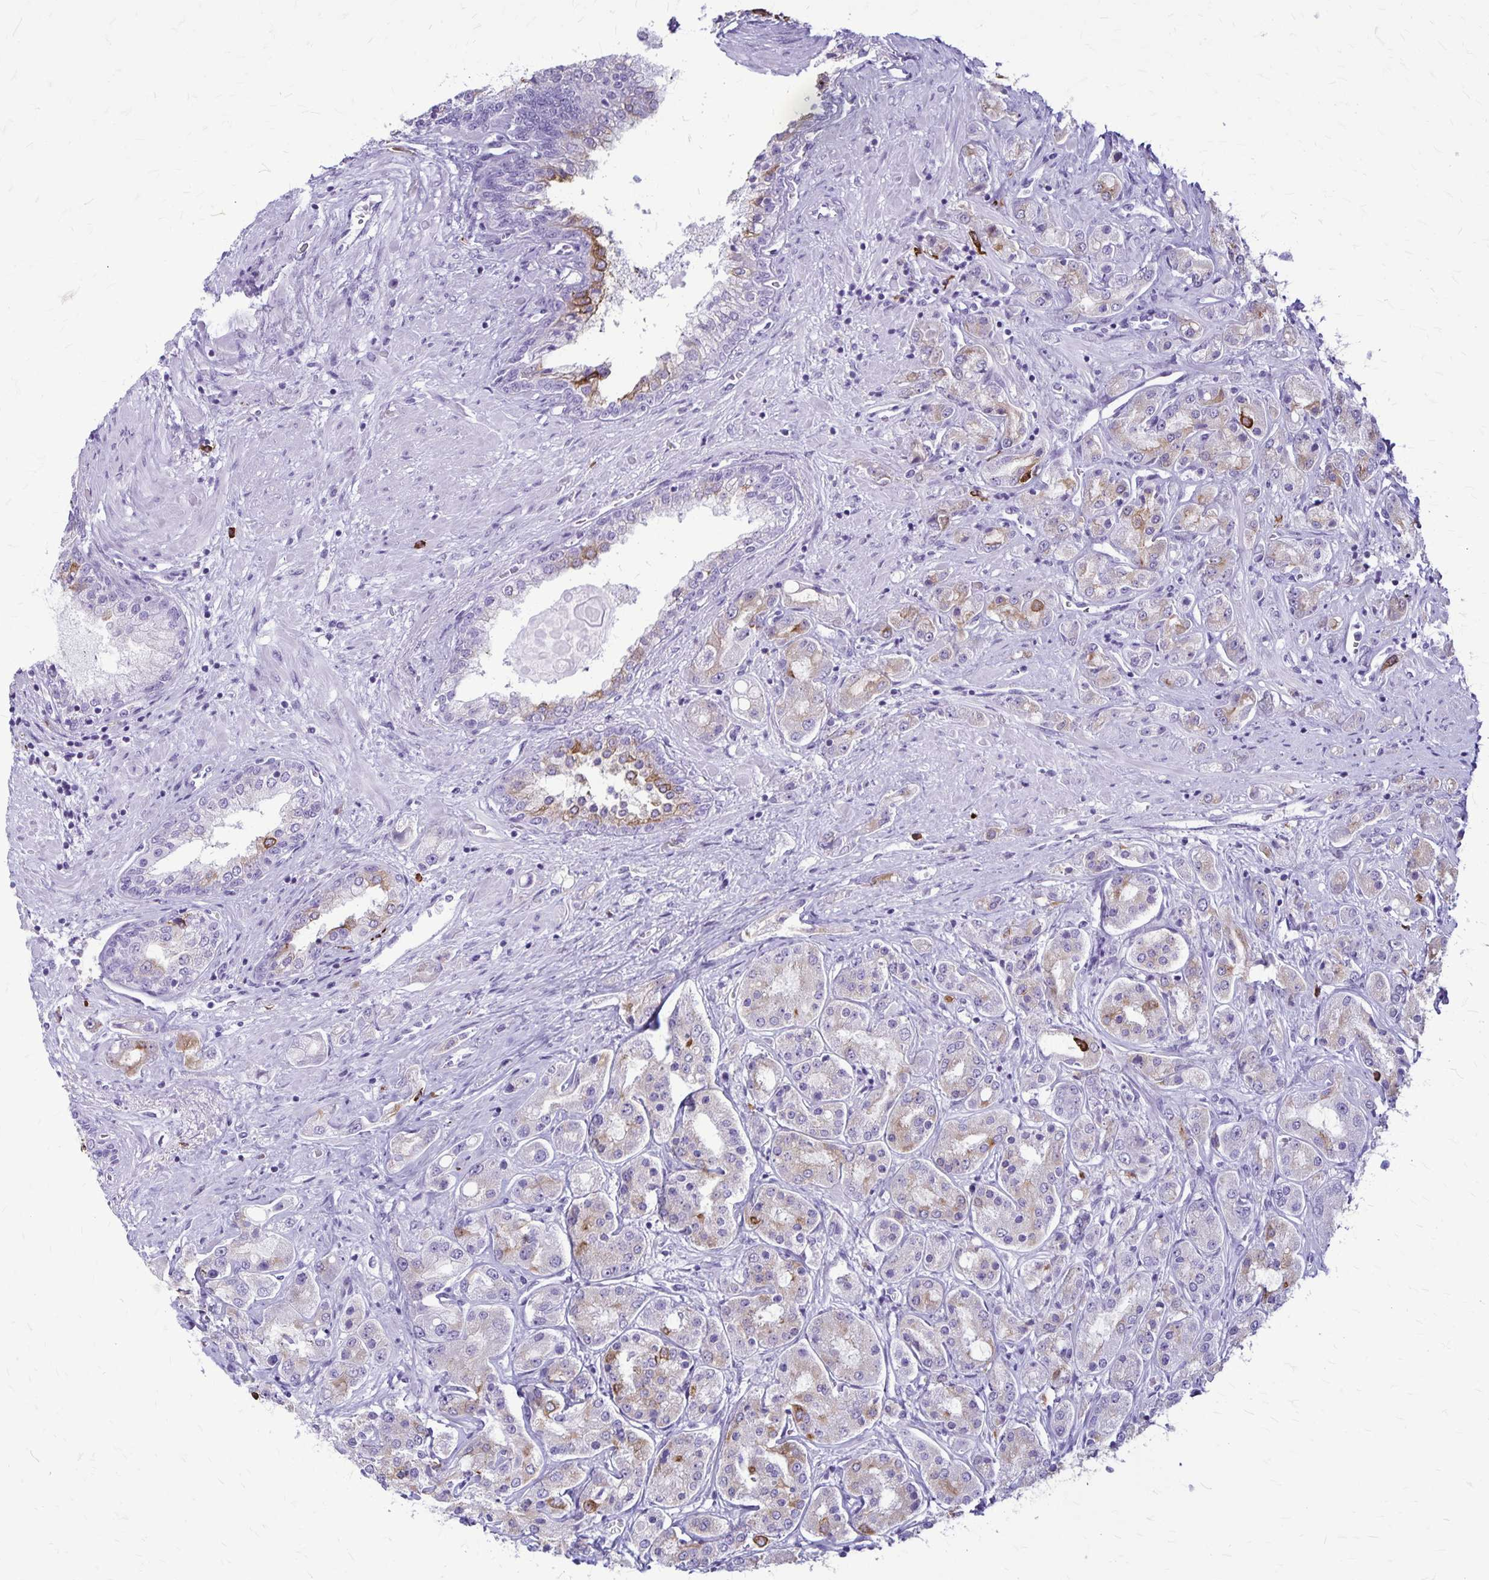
{"staining": {"intensity": "moderate", "quantity": "25%-75%", "location": "cytoplasmic/membranous"}, "tissue": "prostate cancer", "cell_type": "Tumor cells", "image_type": "cancer", "snomed": [{"axis": "morphology", "description": "Adenocarcinoma, High grade"}, {"axis": "topography", "description": "Prostate"}], "caption": "Adenocarcinoma (high-grade) (prostate) stained with immunohistochemistry (IHC) exhibits moderate cytoplasmic/membranous positivity in approximately 25%-75% of tumor cells.", "gene": "RTN1", "patient": {"sex": "male", "age": 67}}